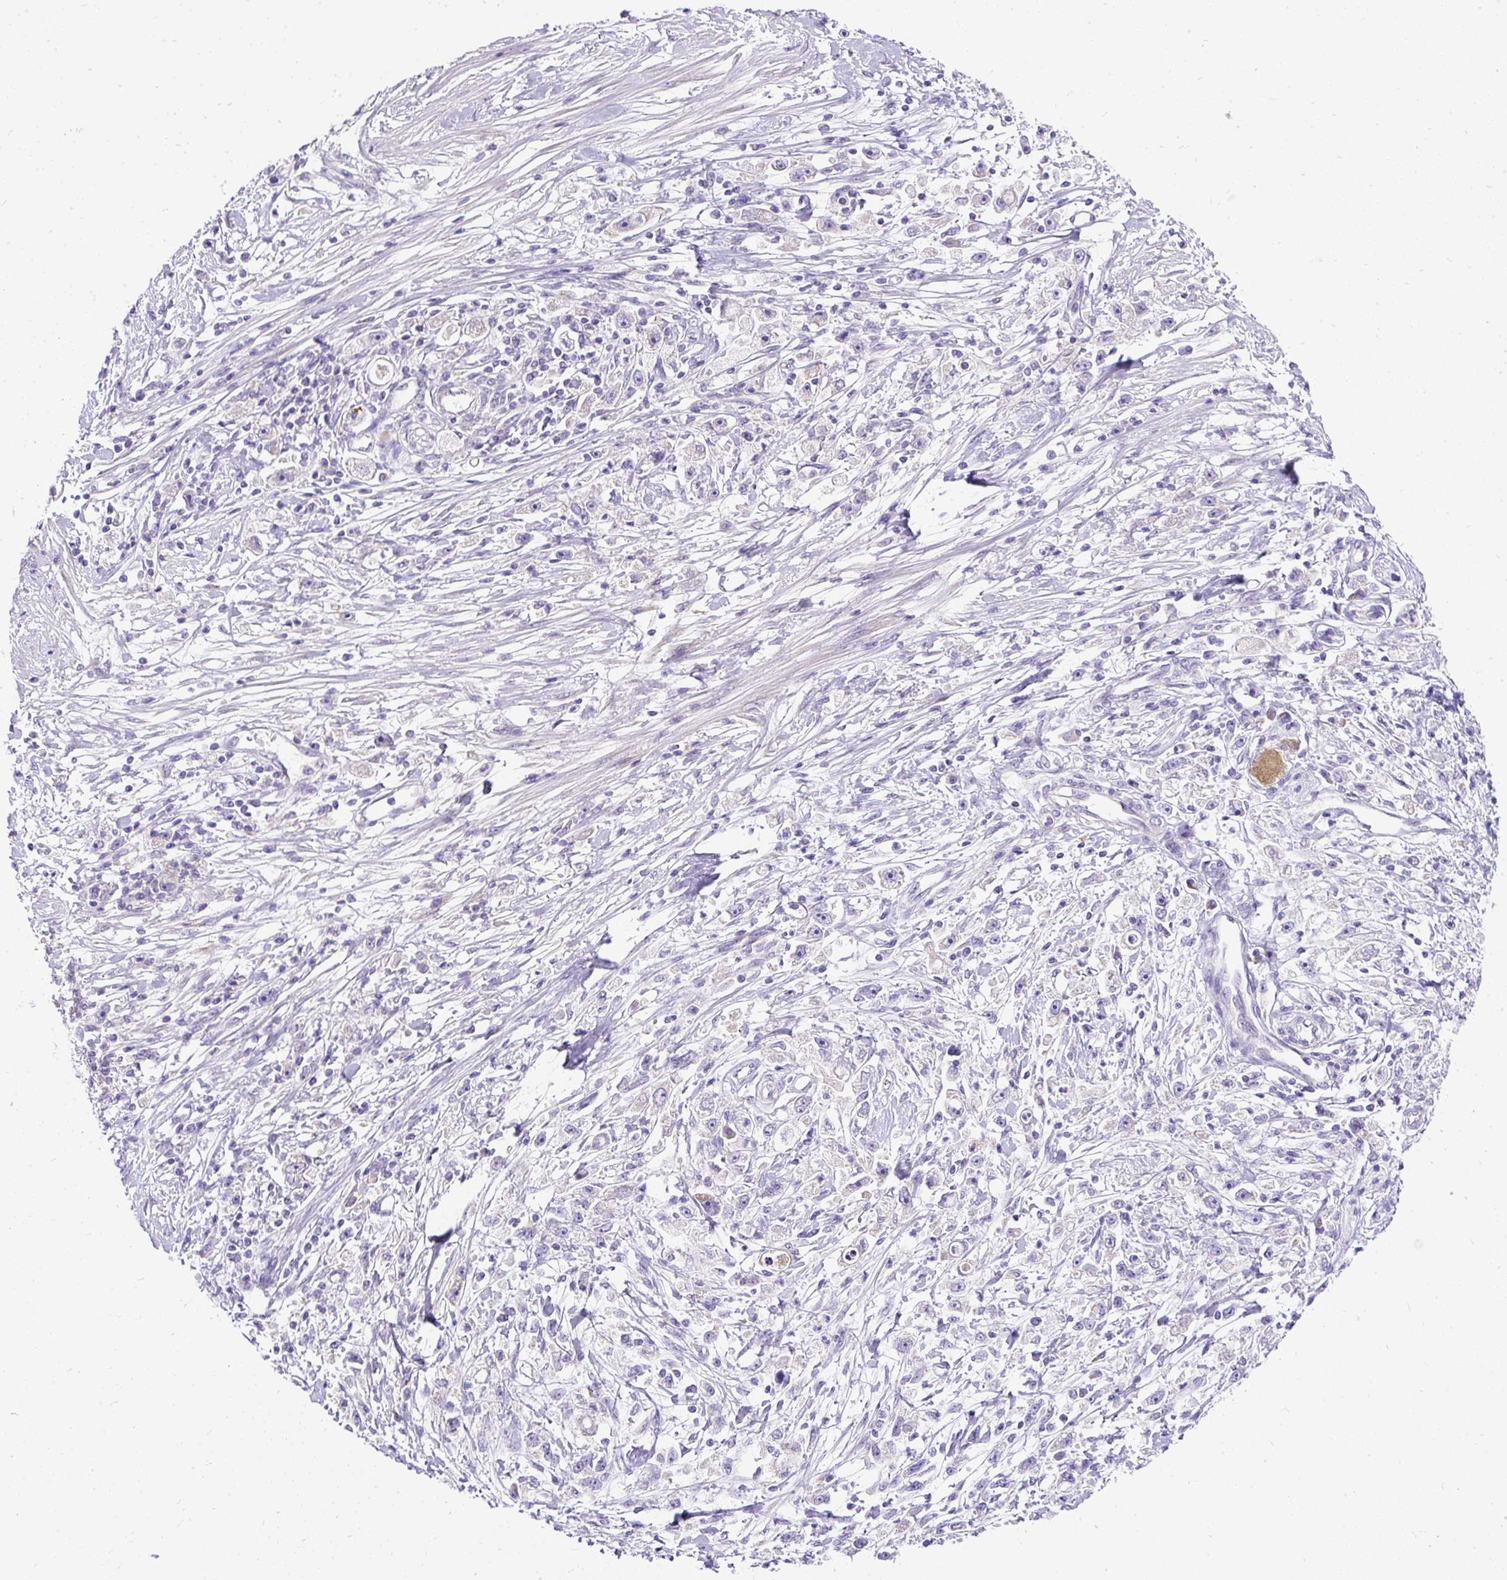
{"staining": {"intensity": "negative", "quantity": "none", "location": "none"}, "tissue": "stomach cancer", "cell_type": "Tumor cells", "image_type": "cancer", "snomed": [{"axis": "morphology", "description": "Adenocarcinoma, NOS"}, {"axis": "topography", "description": "Stomach"}], "caption": "There is no significant expression in tumor cells of stomach cancer (adenocarcinoma).", "gene": "AMFR", "patient": {"sex": "female", "age": 59}}